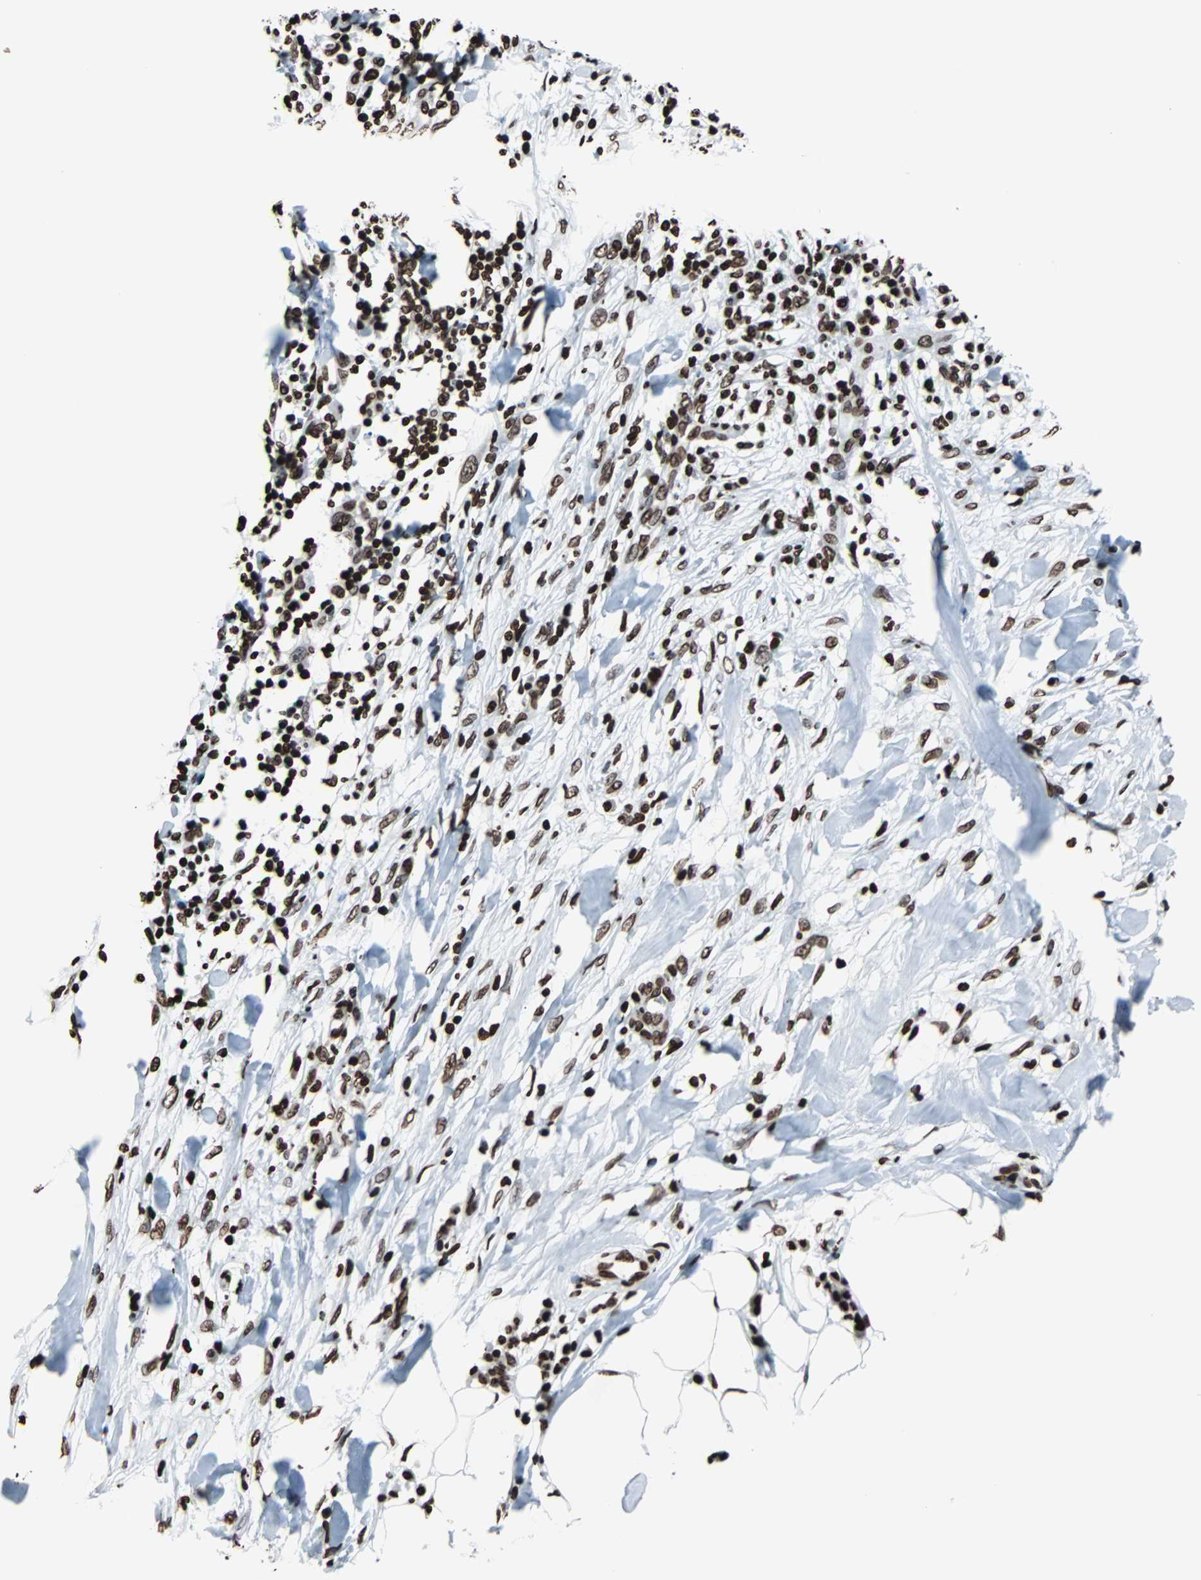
{"staining": {"intensity": "moderate", "quantity": ">75%", "location": "nuclear"}, "tissue": "skin cancer", "cell_type": "Tumor cells", "image_type": "cancer", "snomed": [{"axis": "morphology", "description": "Squamous cell carcinoma, NOS"}, {"axis": "topography", "description": "Skin"}], "caption": "Protein analysis of squamous cell carcinoma (skin) tissue exhibits moderate nuclear expression in approximately >75% of tumor cells.", "gene": "H2BC18", "patient": {"sex": "male", "age": 24}}